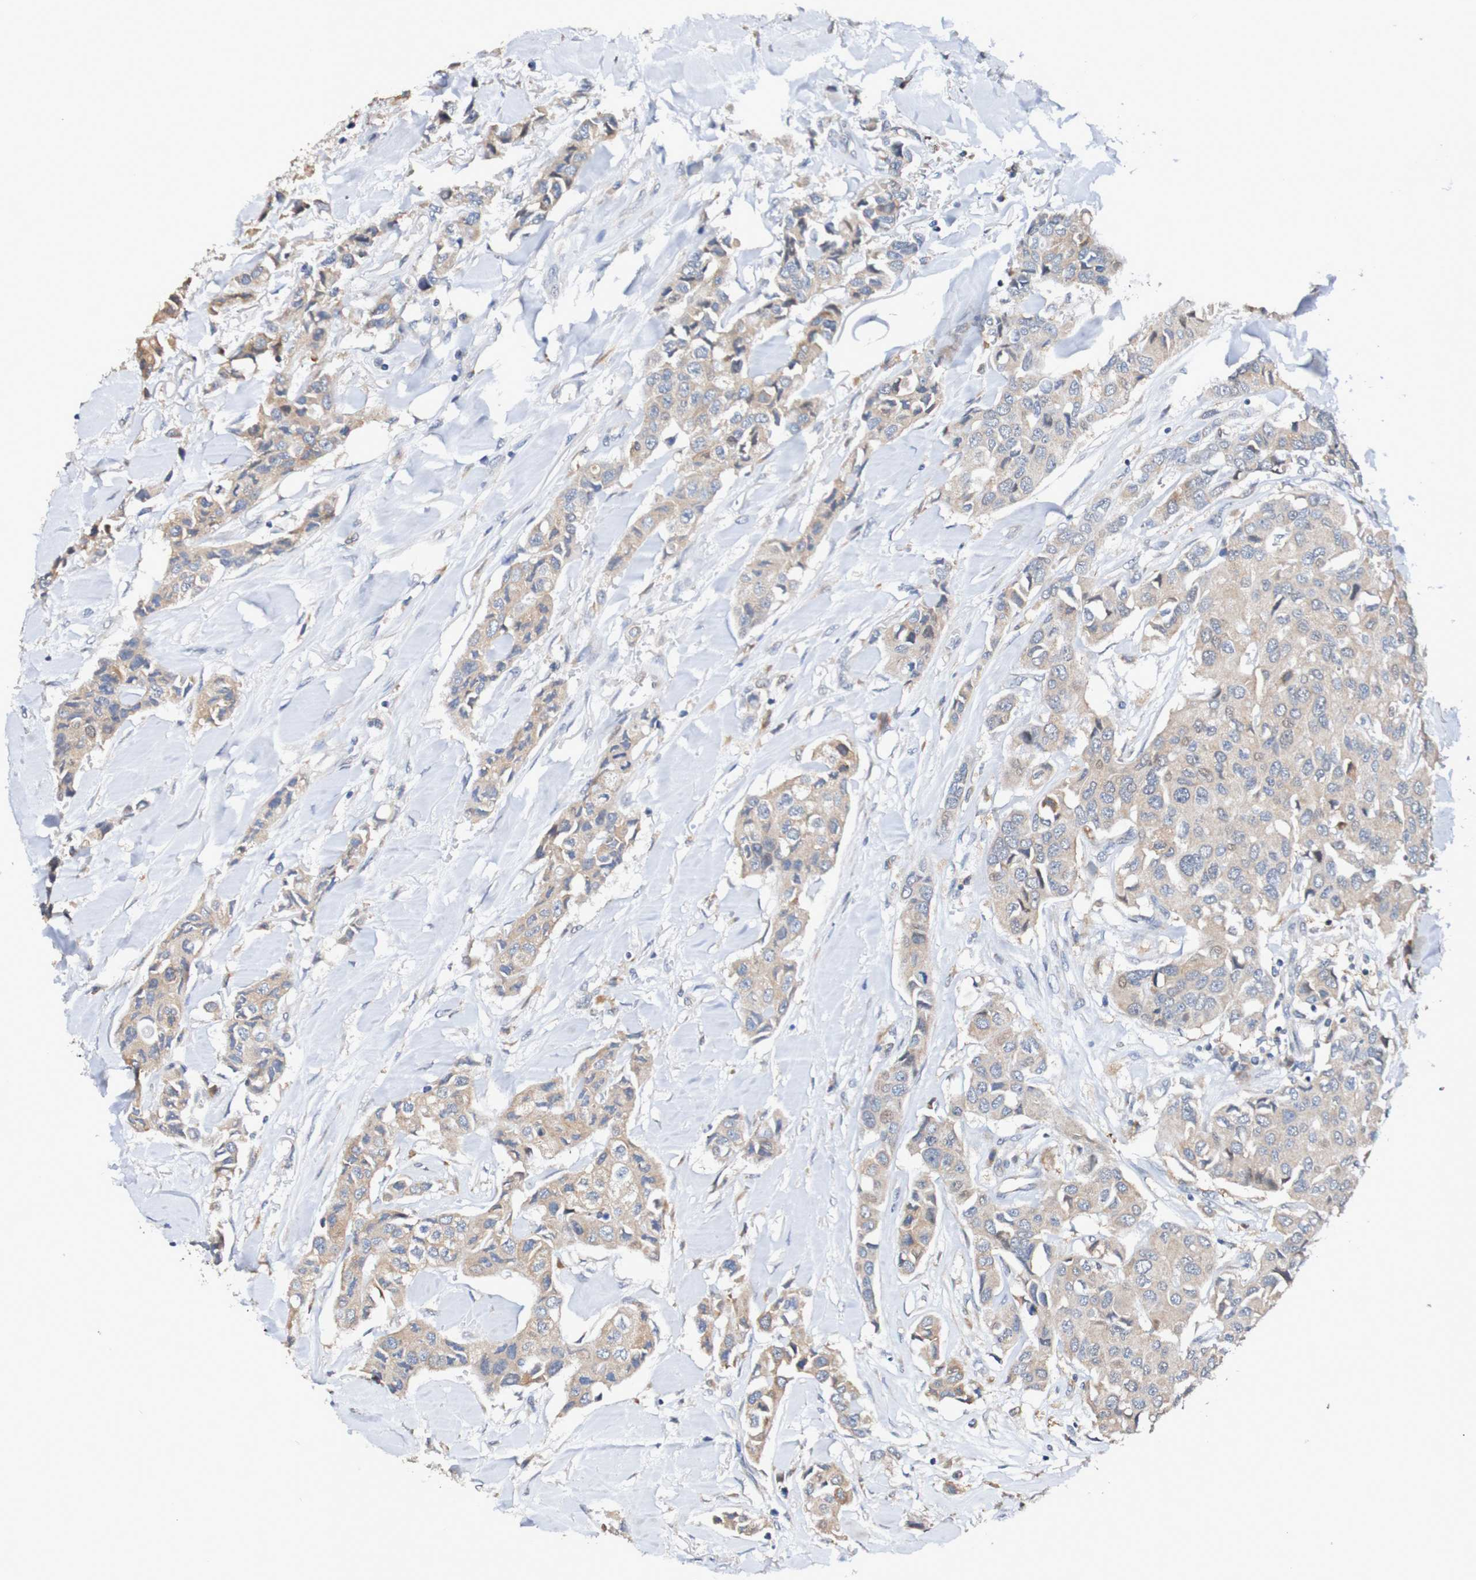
{"staining": {"intensity": "moderate", "quantity": ">75%", "location": "cytoplasmic/membranous"}, "tissue": "breast cancer", "cell_type": "Tumor cells", "image_type": "cancer", "snomed": [{"axis": "morphology", "description": "Duct carcinoma"}, {"axis": "topography", "description": "Breast"}], "caption": "Invasive ductal carcinoma (breast) tissue shows moderate cytoplasmic/membranous expression in approximately >75% of tumor cells", "gene": "FIBP", "patient": {"sex": "female", "age": 80}}